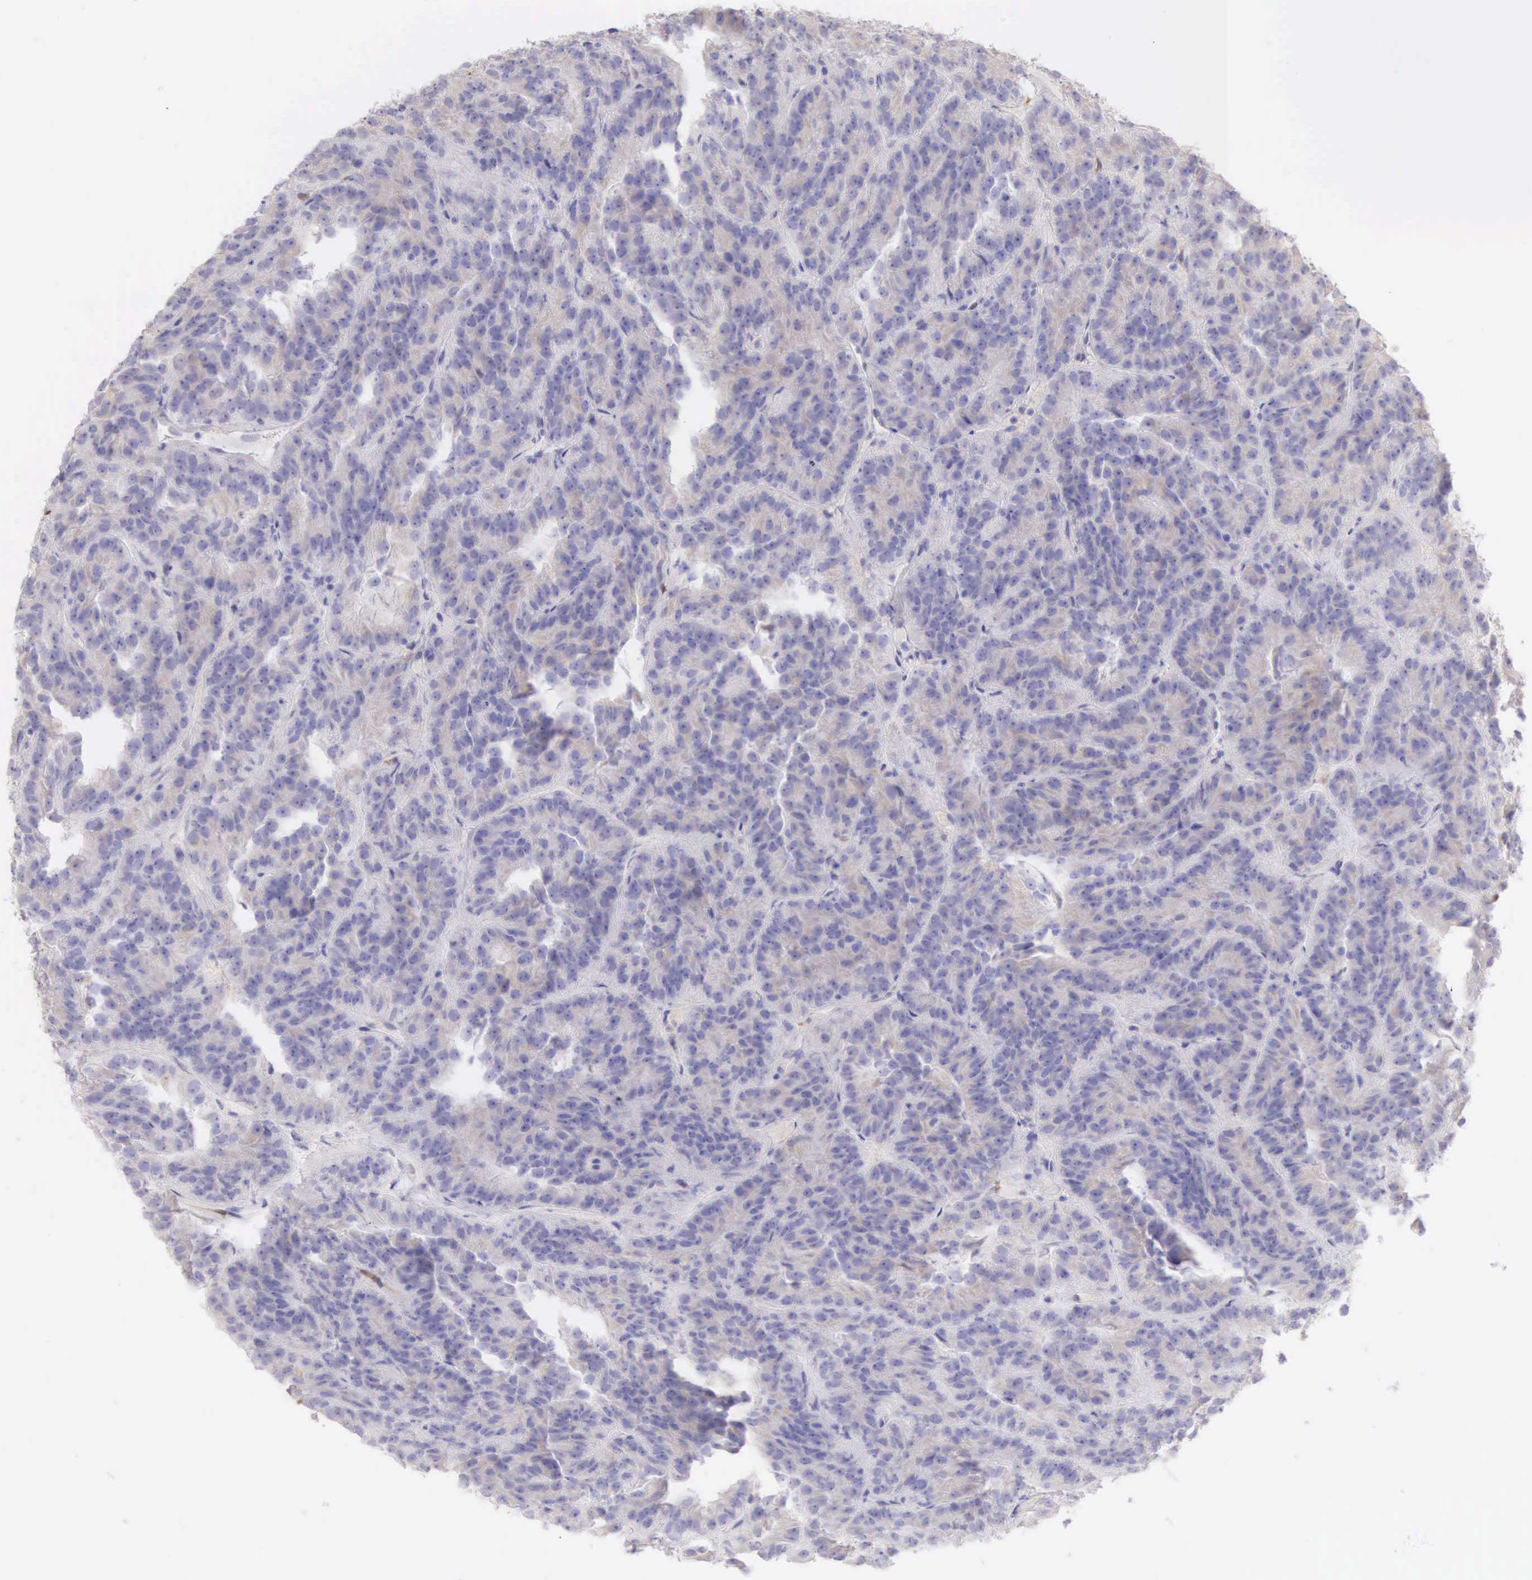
{"staining": {"intensity": "negative", "quantity": "none", "location": "none"}, "tissue": "renal cancer", "cell_type": "Tumor cells", "image_type": "cancer", "snomed": [{"axis": "morphology", "description": "Adenocarcinoma, NOS"}, {"axis": "topography", "description": "Kidney"}], "caption": "An immunohistochemistry histopathology image of renal cancer is shown. There is no staining in tumor cells of renal cancer. Brightfield microscopy of IHC stained with DAB (brown) and hematoxylin (blue), captured at high magnification.", "gene": "CNN1", "patient": {"sex": "male", "age": 46}}